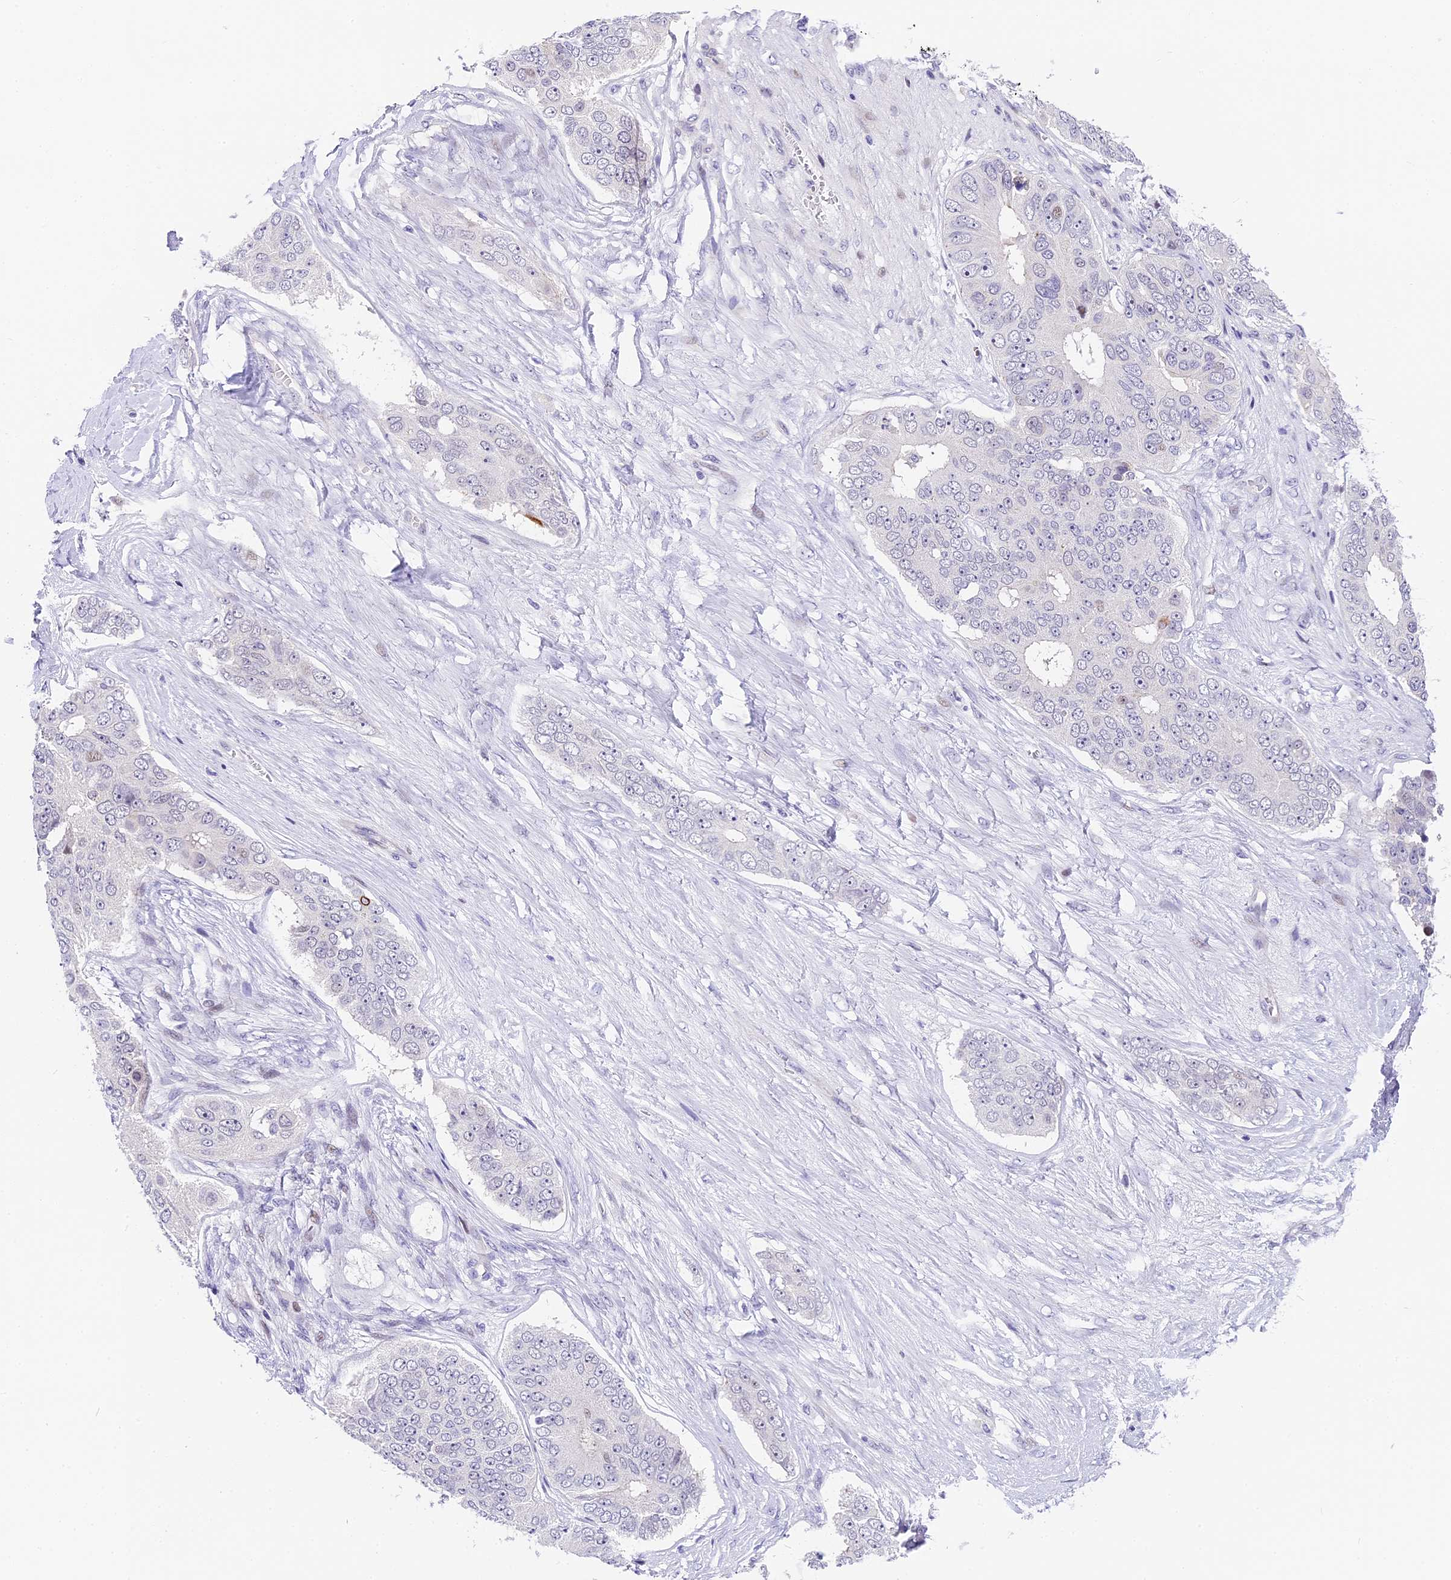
{"staining": {"intensity": "negative", "quantity": "none", "location": "none"}, "tissue": "ovarian cancer", "cell_type": "Tumor cells", "image_type": "cancer", "snomed": [{"axis": "morphology", "description": "Carcinoma, endometroid"}, {"axis": "topography", "description": "Ovary"}], "caption": "DAB immunohistochemical staining of human endometroid carcinoma (ovarian) shows no significant expression in tumor cells. The staining is performed using DAB brown chromogen with nuclei counter-stained in using hematoxylin.", "gene": "MIDN", "patient": {"sex": "female", "age": 51}}